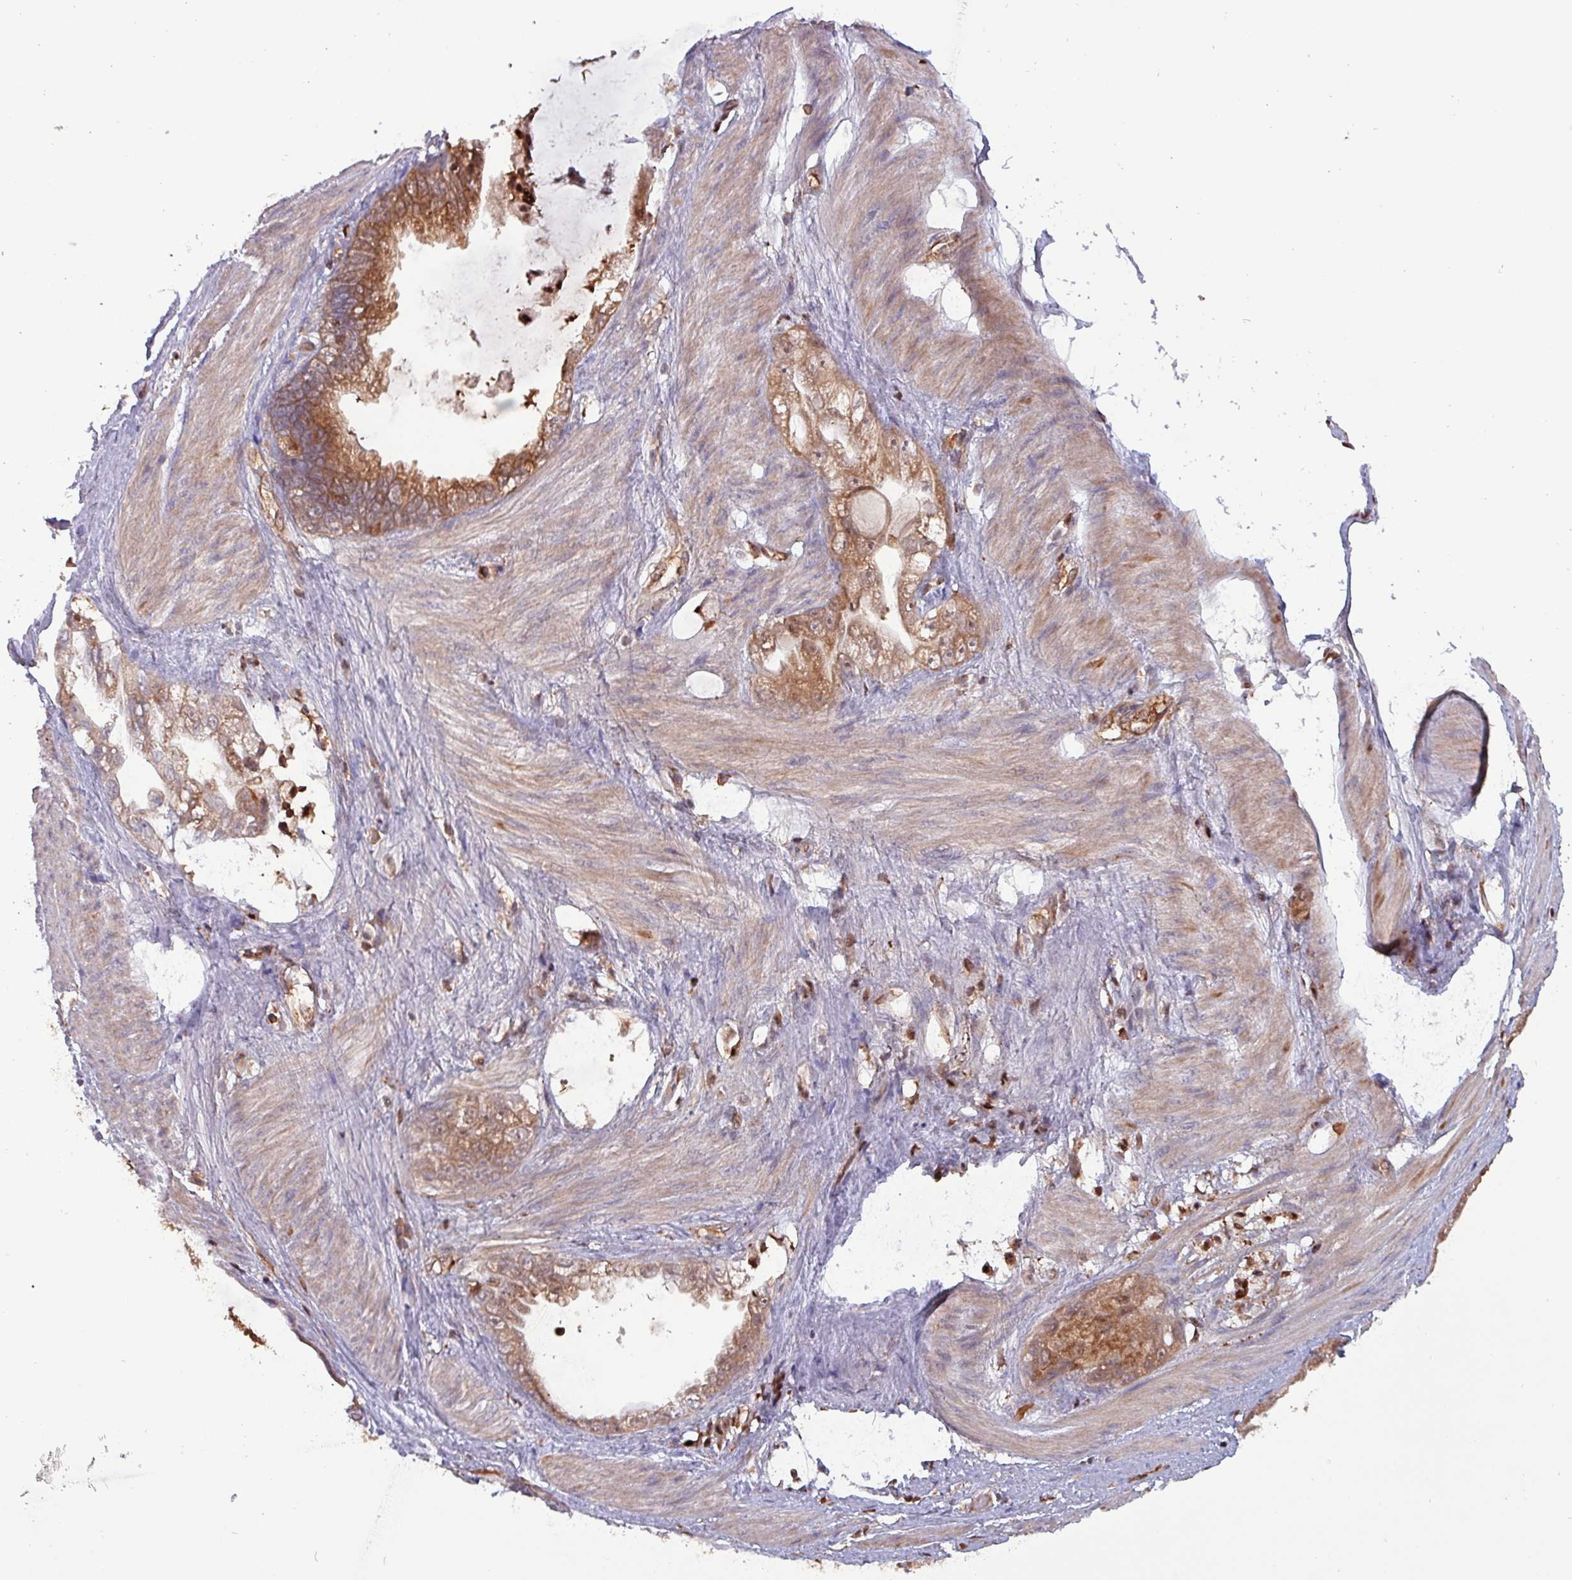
{"staining": {"intensity": "strong", "quantity": ">75%", "location": "cytoplasmic/membranous,nuclear"}, "tissue": "stomach cancer", "cell_type": "Tumor cells", "image_type": "cancer", "snomed": [{"axis": "morphology", "description": "Adenocarcinoma, NOS"}, {"axis": "topography", "description": "Stomach"}], "caption": "Brown immunohistochemical staining in human stomach adenocarcinoma displays strong cytoplasmic/membranous and nuclear staining in about >75% of tumor cells.", "gene": "PSMB8", "patient": {"sex": "male", "age": 55}}